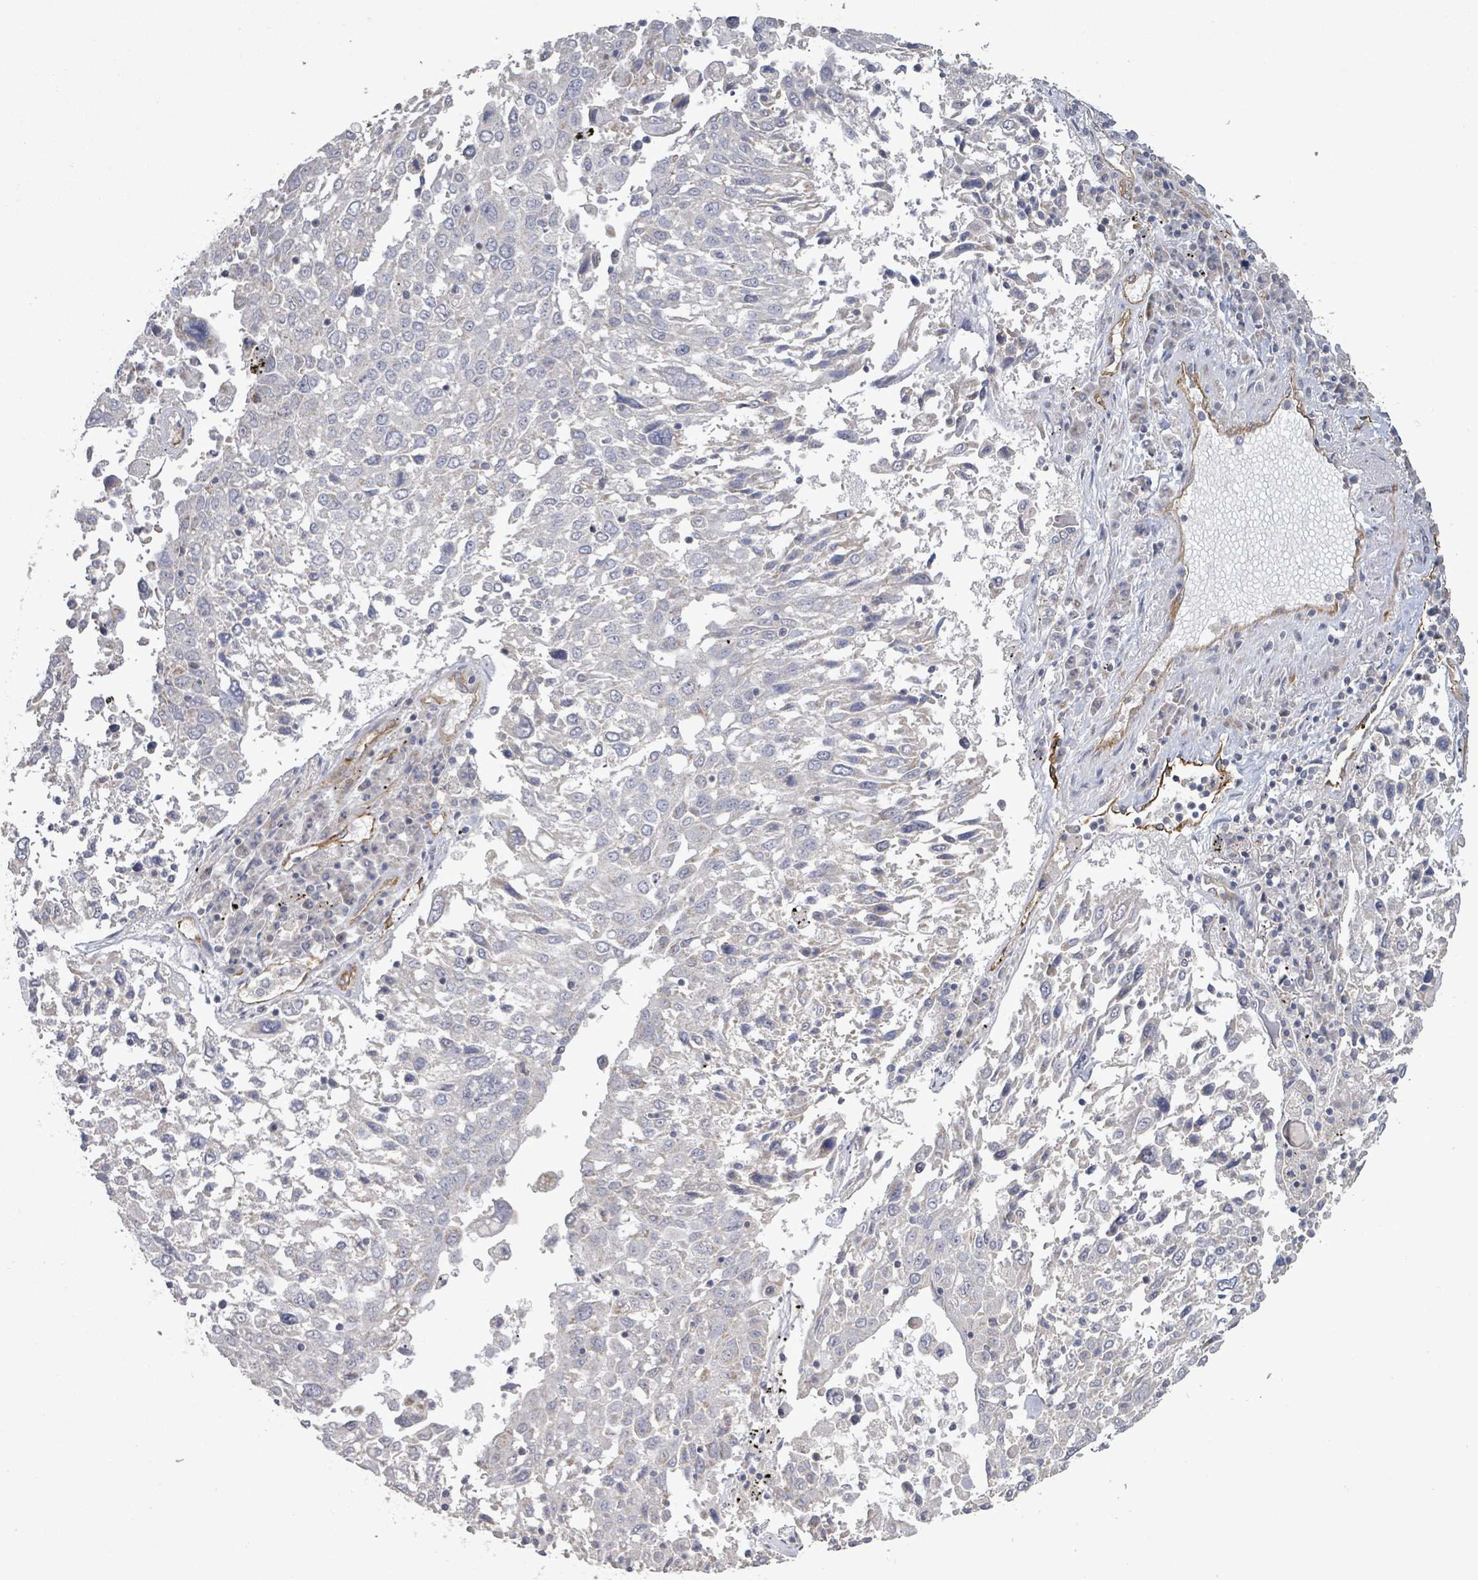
{"staining": {"intensity": "negative", "quantity": "none", "location": "none"}, "tissue": "lung cancer", "cell_type": "Tumor cells", "image_type": "cancer", "snomed": [{"axis": "morphology", "description": "Squamous cell carcinoma, NOS"}, {"axis": "topography", "description": "Lung"}], "caption": "Histopathology image shows no significant protein expression in tumor cells of lung cancer (squamous cell carcinoma).", "gene": "KANK3", "patient": {"sex": "male", "age": 65}}